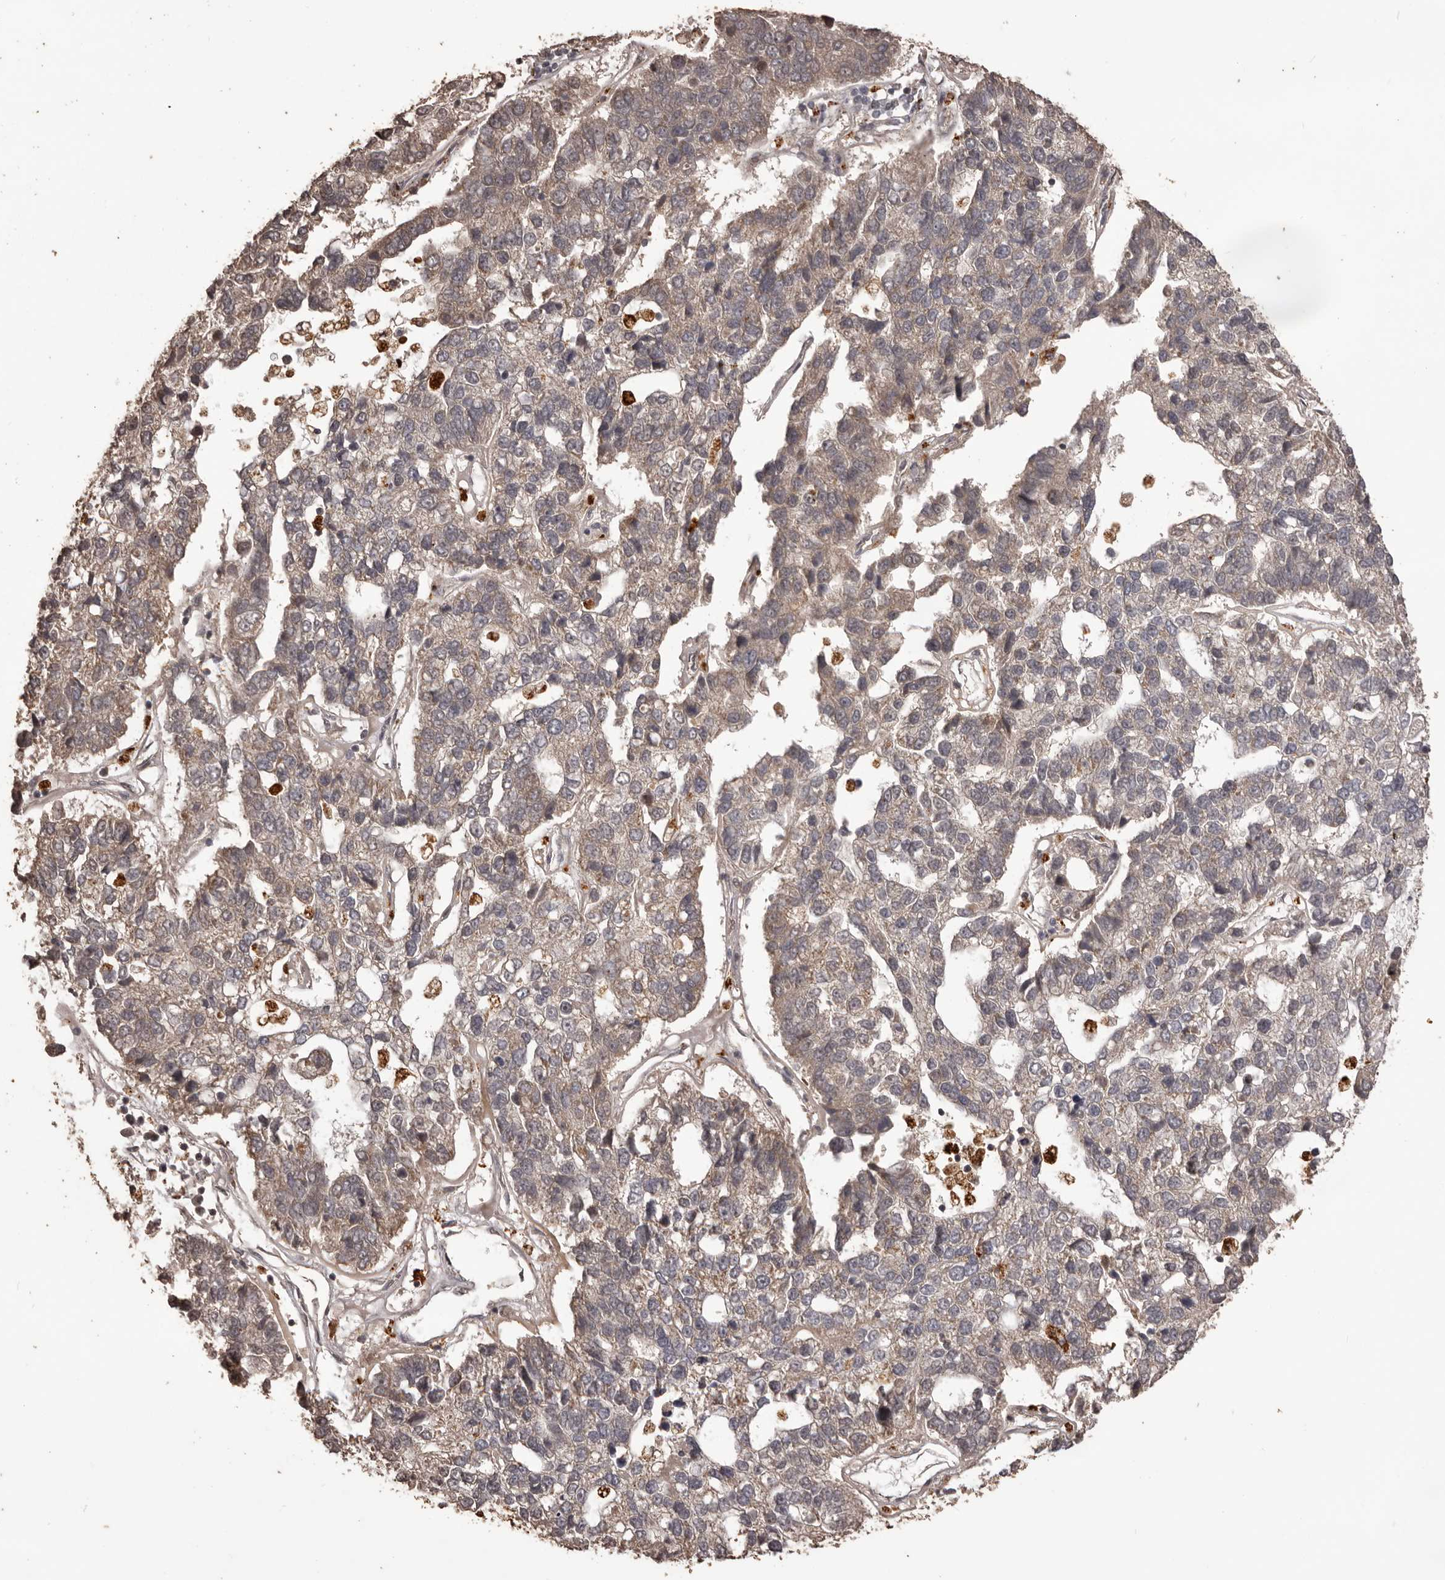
{"staining": {"intensity": "weak", "quantity": ">75%", "location": "cytoplasmic/membranous"}, "tissue": "pancreatic cancer", "cell_type": "Tumor cells", "image_type": "cancer", "snomed": [{"axis": "morphology", "description": "Adenocarcinoma, NOS"}, {"axis": "topography", "description": "Pancreas"}], "caption": "Pancreatic cancer (adenocarcinoma) stained with DAB IHC reveals low levels of weak cytoplasmic/membranous staining in about >75% of tumor cells.", "gene": "QRSL1", "patient": {"sex": "female", "age": 61}}